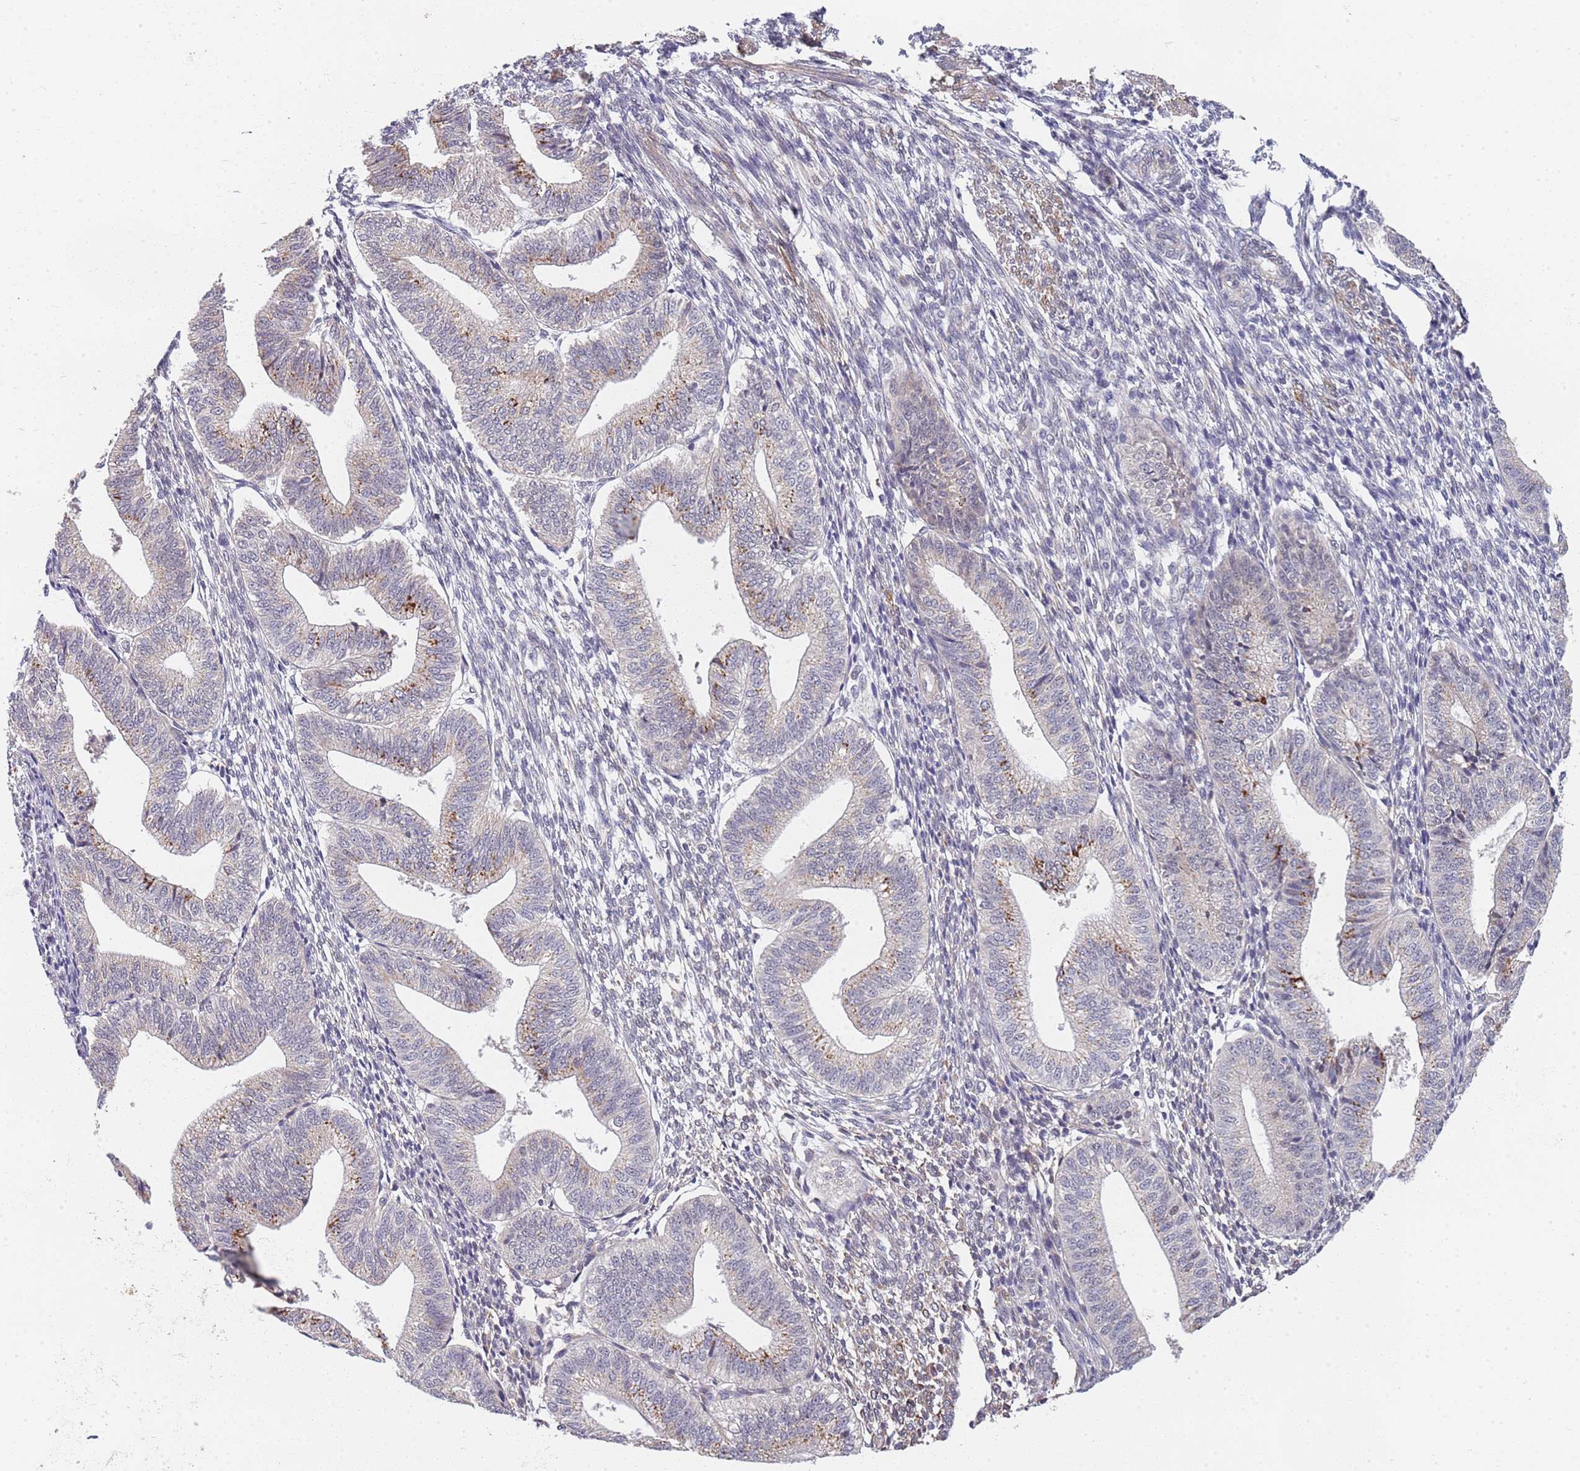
{"staining": {"intensity": "negative", "quantity": "none", "location": "none"}, "tissue": "endometrium", "cell_type": "Cells in endometrial stroma", "image_type": "normal", "snomed": [{"axis": "morphology", "description": "Normal tissue, NOS"}, {"axis": "topography", "description": "Endometrium"}], "caption": "Endometrium was stained to show a protein in brown. There is no significant expression in cells in endometrial stroma. (DAB (3,3'-diaminobenzidine) immunohistochemistry, high magnification).", "gene": "B4GALT4", "patient": {"sex": "female", "age": 34}}